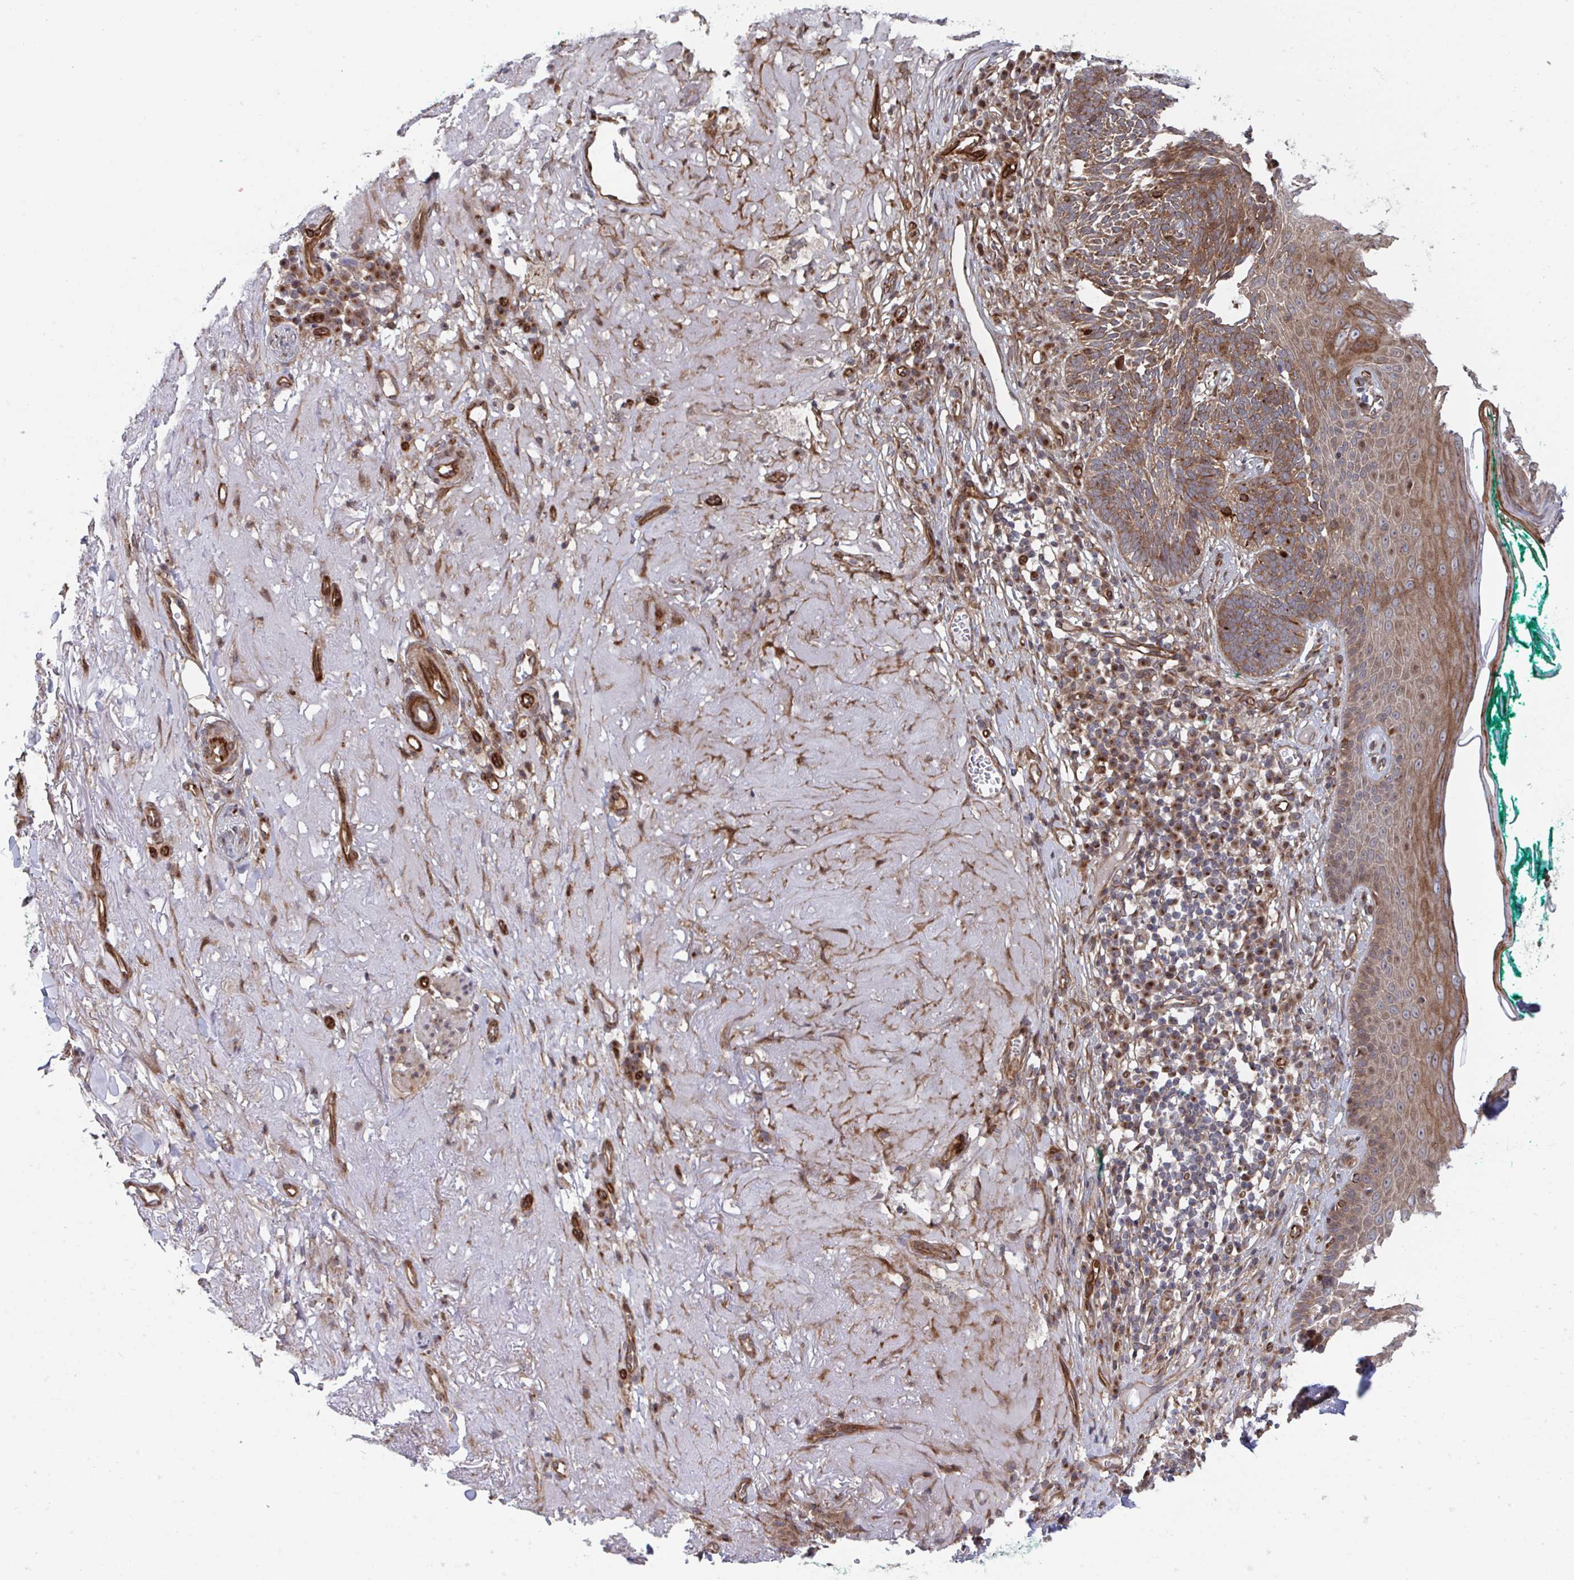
{"staining": {"intensity": "moderate", "quantity": ">75%", "location": "cytoplasmic/membranous"}, "tissue": "skin cancer", "cell_type": "Tumor cells", "image_type": "cancer", "snomed": [{"axis": "morphology", "description": "Basal cell carcinoma"}, {"axis": "topography", "description": "Skin"}, {"axis": "topography", "description": "Skin of face"}], "caption": "Immunohistochemical staining of skin cancer (basal cell carcinoma) reveals moderate cytoplasmic/membranous protein staining in about >75% of tumor cells.", "gene": "DVL3", "patient": {"sex": "female", "age": 80}}